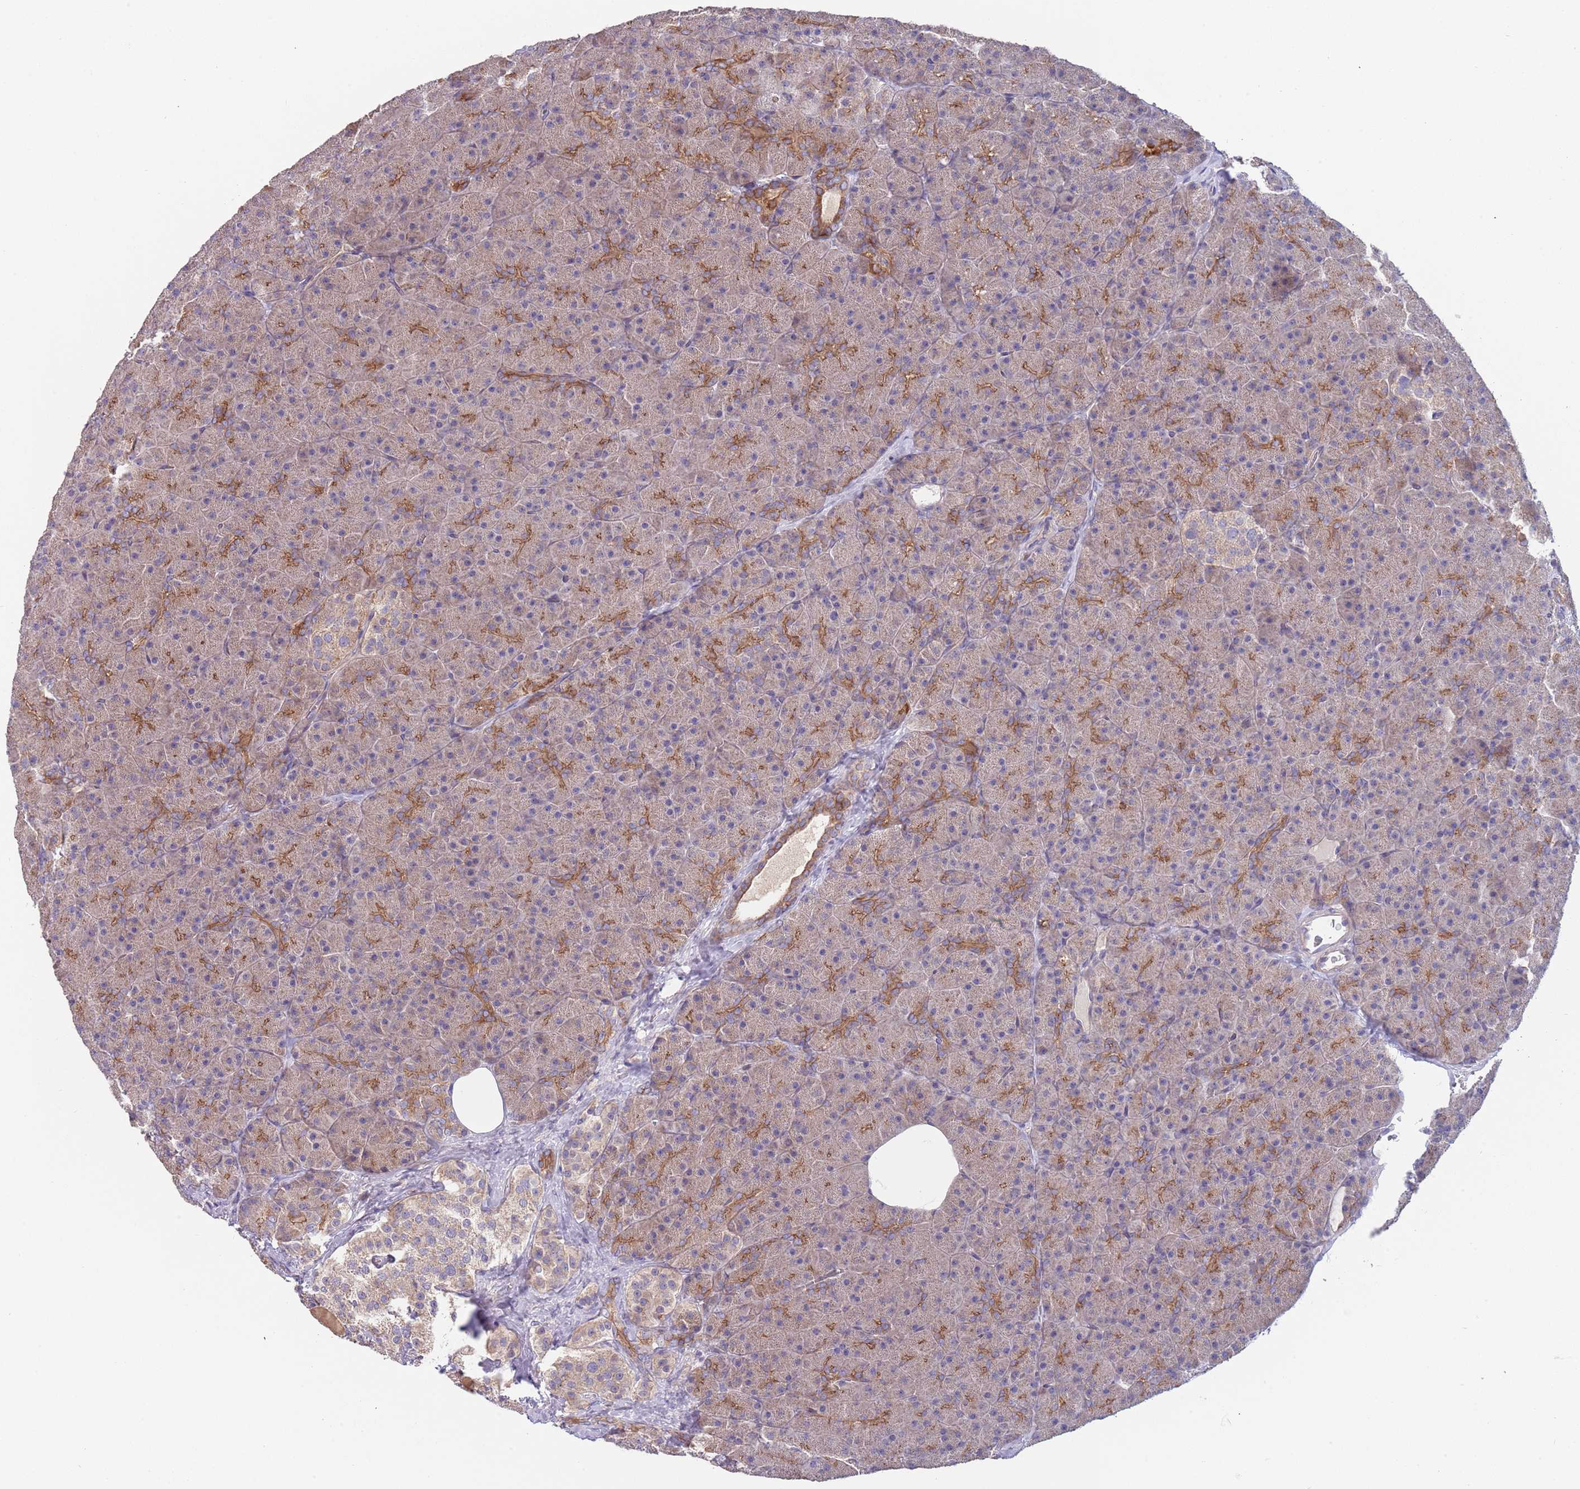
{"staining": {"intensity": "moderate", "quantity": "25%-75%", "location": "cytoplasmic/membranous"}, "tissue": "pancreas", "cell_type": "Exocrine glandular cells", "image_type": "normal", "snomed": [{"axis": "morphology", "description": "Normal tissue, NOS"}, {"axis": "topography", "description": "Pancreas"}], "caption": "Immunohistochemical staining of benign human pancreas exhibits 25%-75% levels of moderate cytoplasmic/membranous protein positivity in approximately 25%-75% of exocrine glandular cells.", "gene": "ABCC10", "patient": {"sex": "male", "age": 36}}